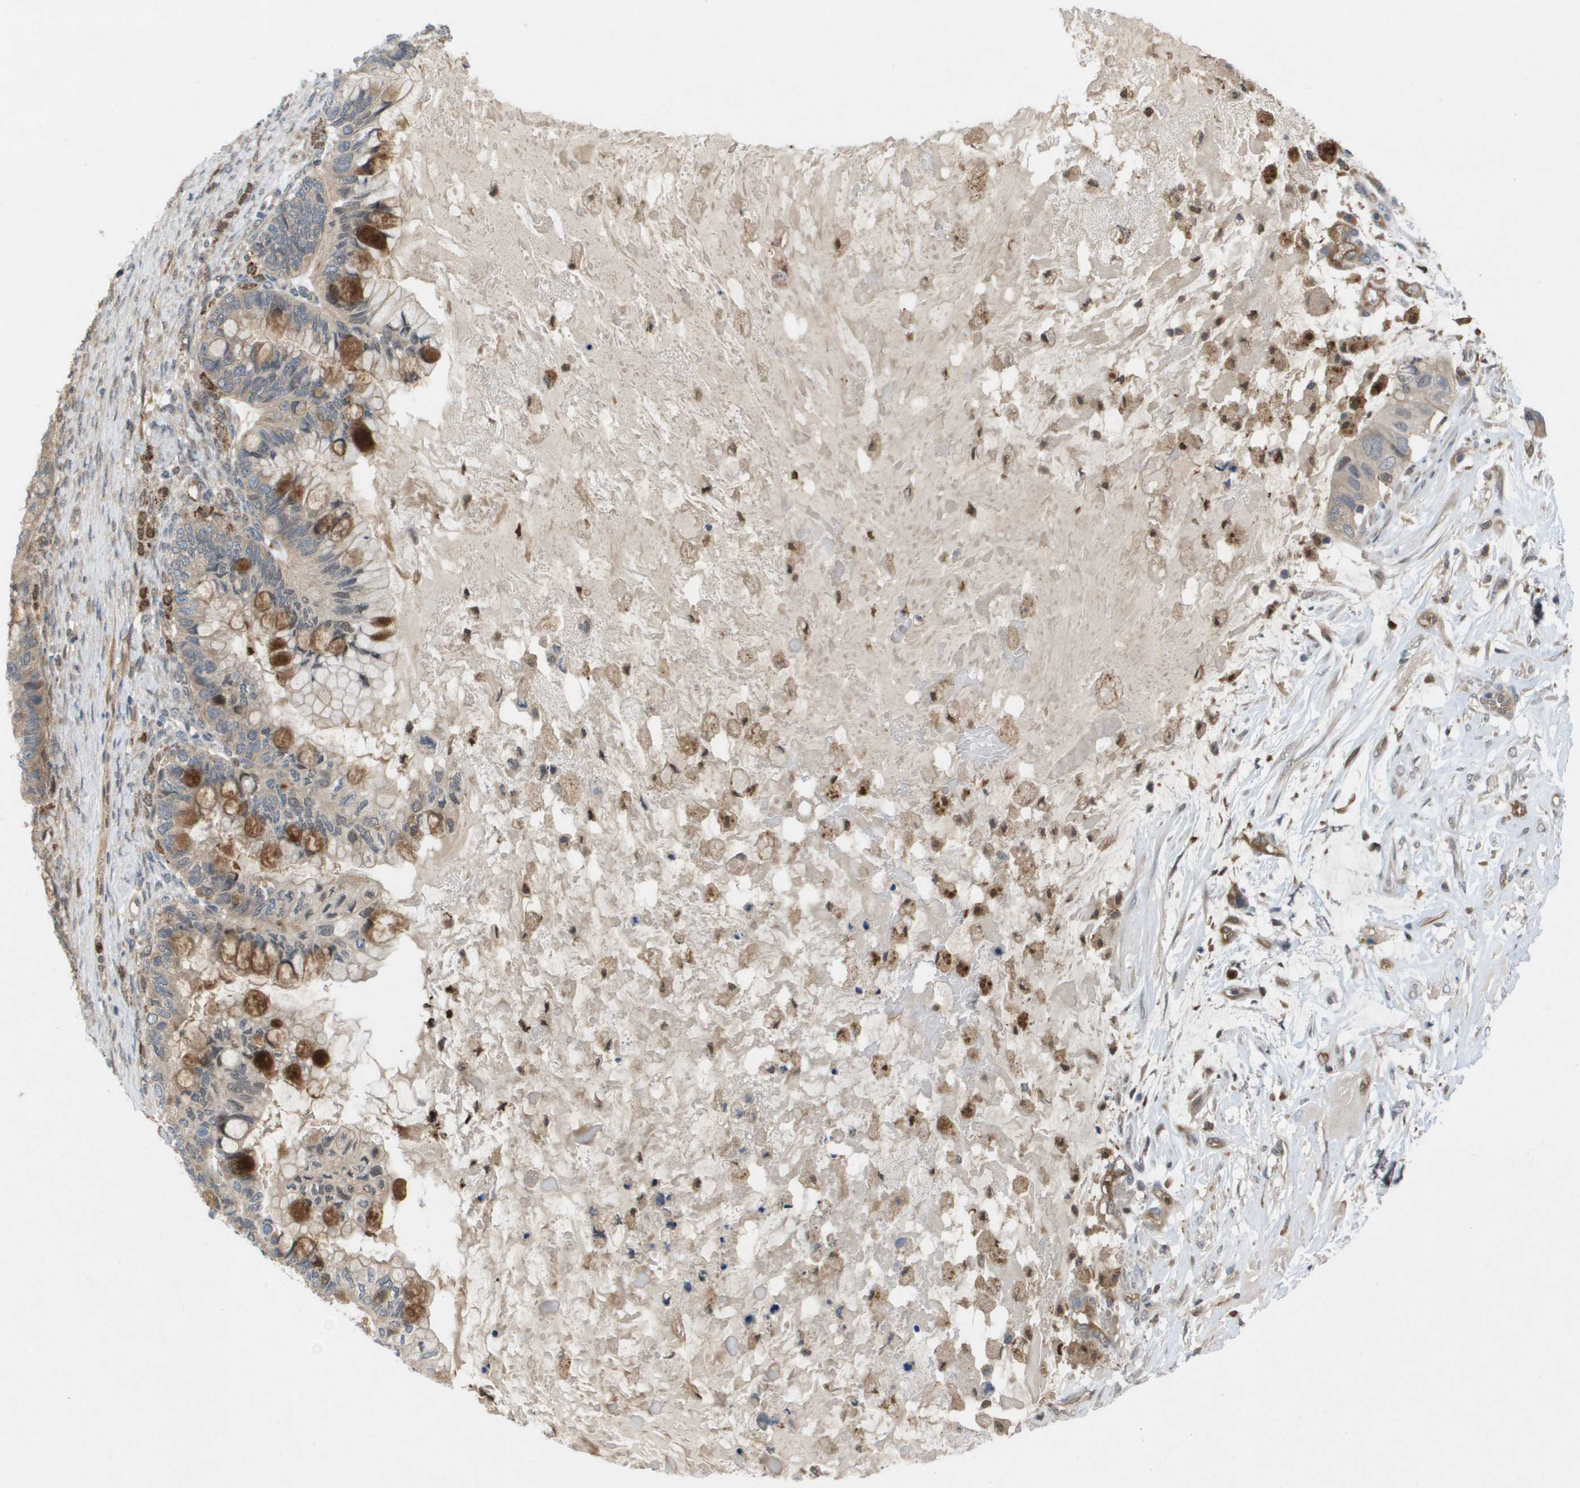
{"staining": {"intensity": "moderate", "quantity": "25%-75%", "location": "cytoplasmic/membranous"}, "tissue": "ovarian cancer", "cell_type": "Tumor cells", "image_type": "cancer", "snomed": [{"axis": "morphology", "description": "Cystadenocarcinoma, mucinous, NOS"}, {"axis": "topography", "description": "Ovary"}], "caption": "Protein staining of ovarian cancer (mucinous cystadenocarcinoma) tissue reveals moderate cytoplasmic/membranous expression in about 25%-75% of tumor cells. Immunohistochemistry (ihc) stains the protein of interest in brown and the nuclei are stained blue.", "gene": "PALD1", "patient": {"sex": "female", "age": 80}}